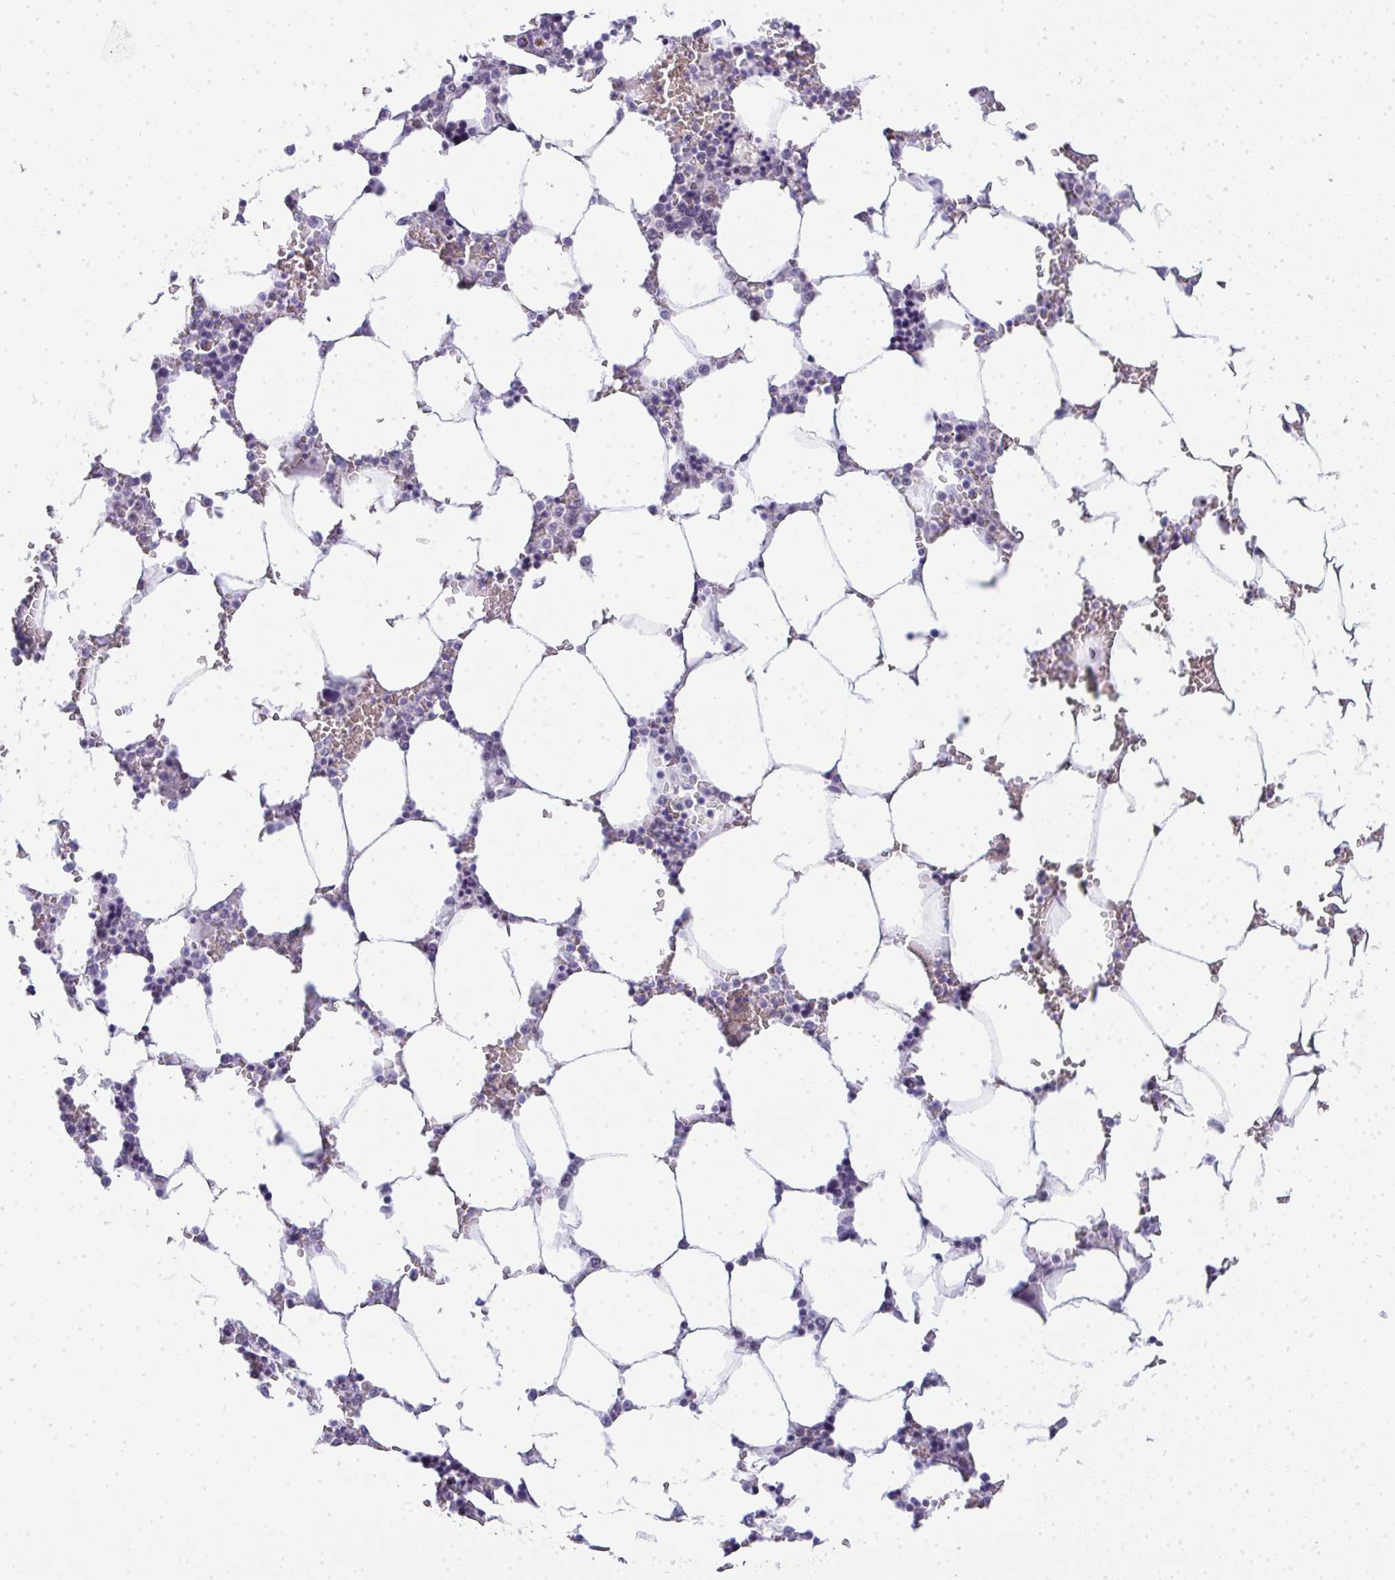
{"staining": {"intensity": "negative", "quantity": "none", "location": "none"}, "tissue": "bone marrow", "cell_type": "Hematopoietic cells", "image_type": "normal", "snomed": [{"axis": "morphology", "description": "Normal tissue, NOS"}, {"axis": "topography", "description": "Bone marrow"}], "caption": "Immunohistochemistry image of benign human bone marrow stained for a protein (brown), which exhibits no staining in hematopoietic cells.", "gene": "TNMD", "patient": {"sex": "male", "age": 64}}